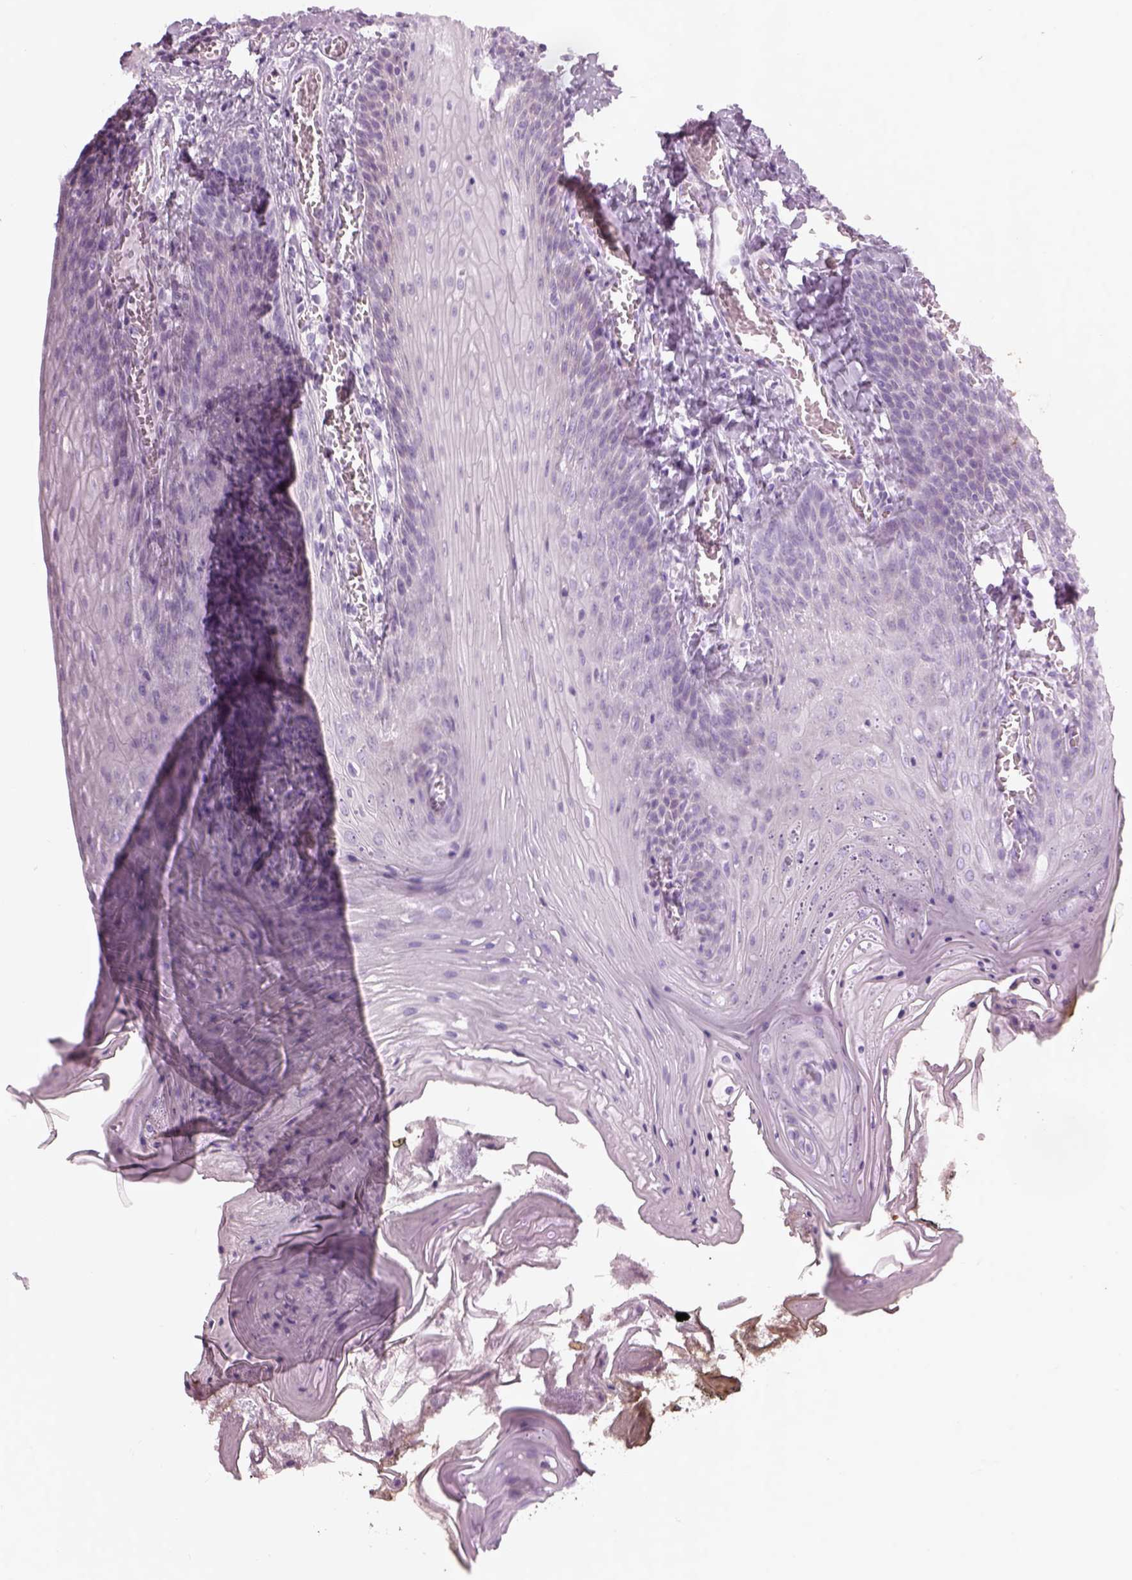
{"staining": {"intensity": "negative", "quantity": "none", "location": "none"}, "tissue": "oral mucosa", "cell_type": "Squamous epithelial cells", "image_type": "normal", "snomed": [{"axis": "morphology", "description": "Normal tissue, NOS"}, {"axis": "topography", "description": "Oral tissue"}], "caption": "Immunohistochemical staining of normal oral mucosa demonstrates no significant expression in squamous epithelial cells.", "gene": "SAG", "patient": {"sex": "male", "age": 9}}